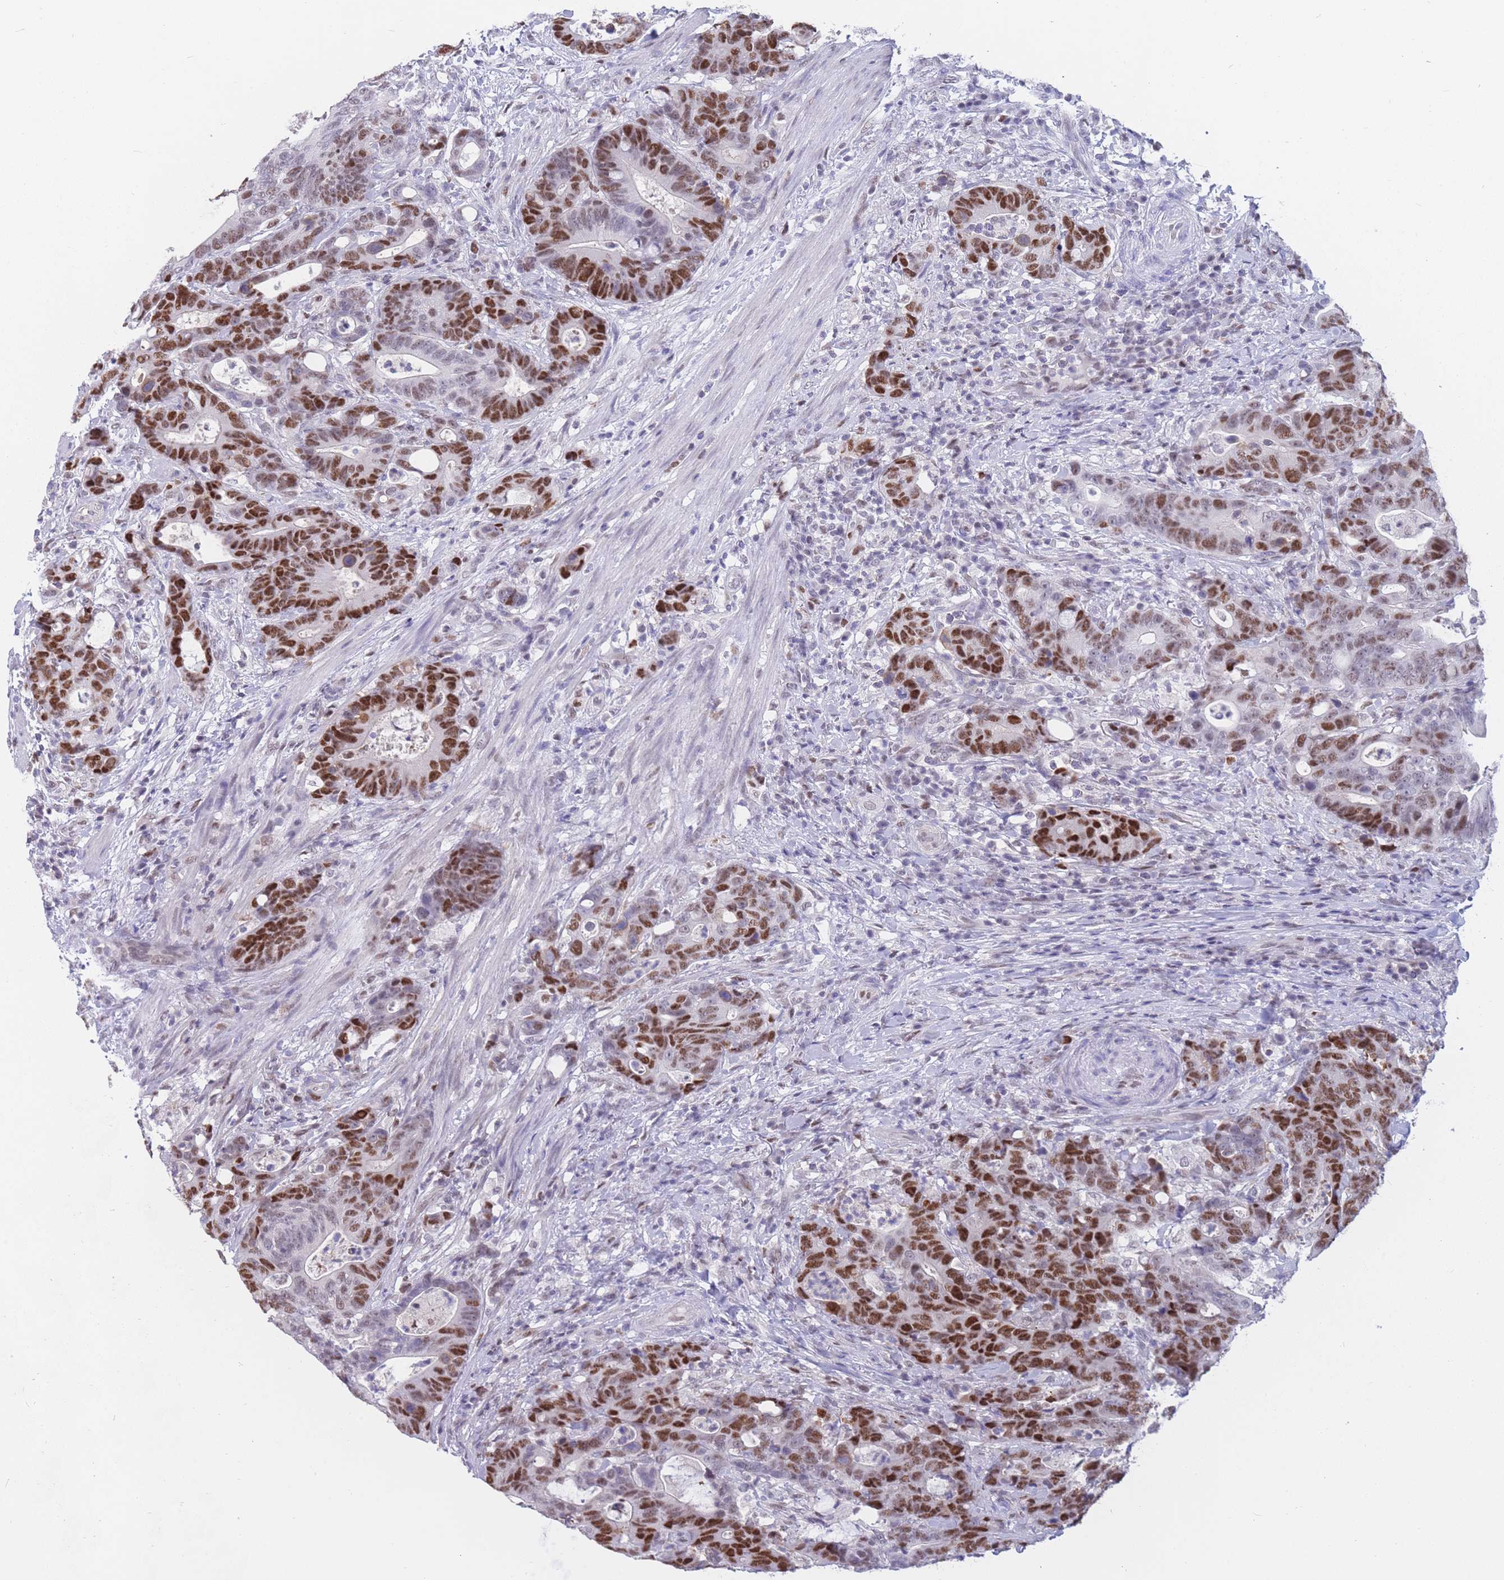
{"staining": {"intensity": "strong", "quantity": ">75%", "location": "nuclear"}, "tissue": "colorectal cancer", "cell_type": "Tumor cells", "image_type": "cancer", "snomed": [{"axis": "morphology", "description": "Adenocarcinoma, NOS"}, {"axis": "topography", "description": "Colon"}], "caption": "Immunohistochemistry of human colorectal cancer (adenocarcinoma) reveals high levels of strong nuclear positivity in about >75% of tumor cells.", "gene": "NASP", "patient": {"sex": "female", "age": 82}}